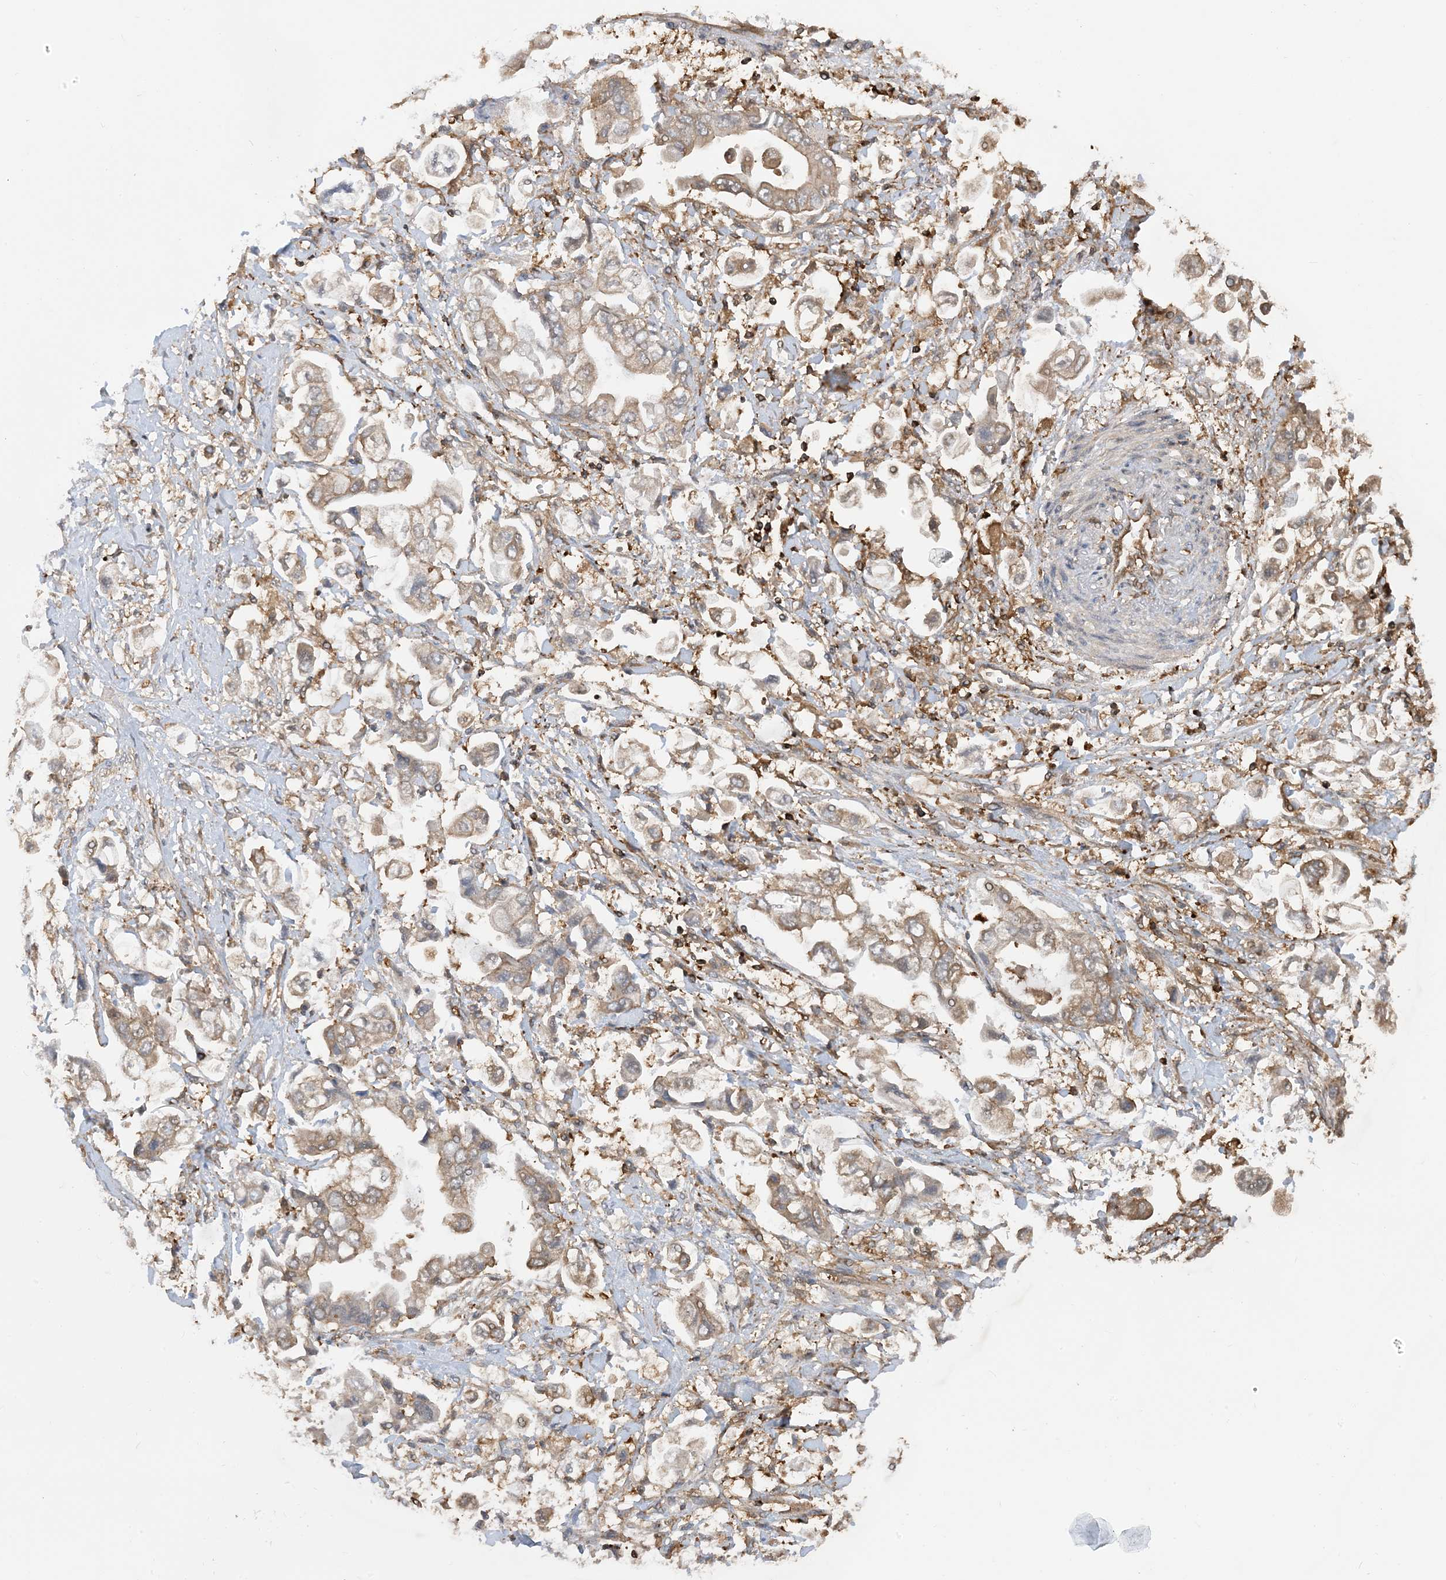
{"staining": {"intensity": "moderate", "quantity": "25%-75%", "location": "cytoplasmic/membranous"}, "tissue": "stomach cancer", "cell_type": "Tumor cells", "image_type": "cancer", "snomed": [{"axis": "morphology", "description": "Adenocarcinoma, NOS"}, {"axis": "topography", "description": "Stomach"}], "caption": "This is an image of IHC staining of stomach cancer (adenocarcinoma), which shows moderate positivity in the cytoplasmic/membranous of tumor cells.", "gene": "CAPZB", "patient": {"sex": "male", "age": 62}}